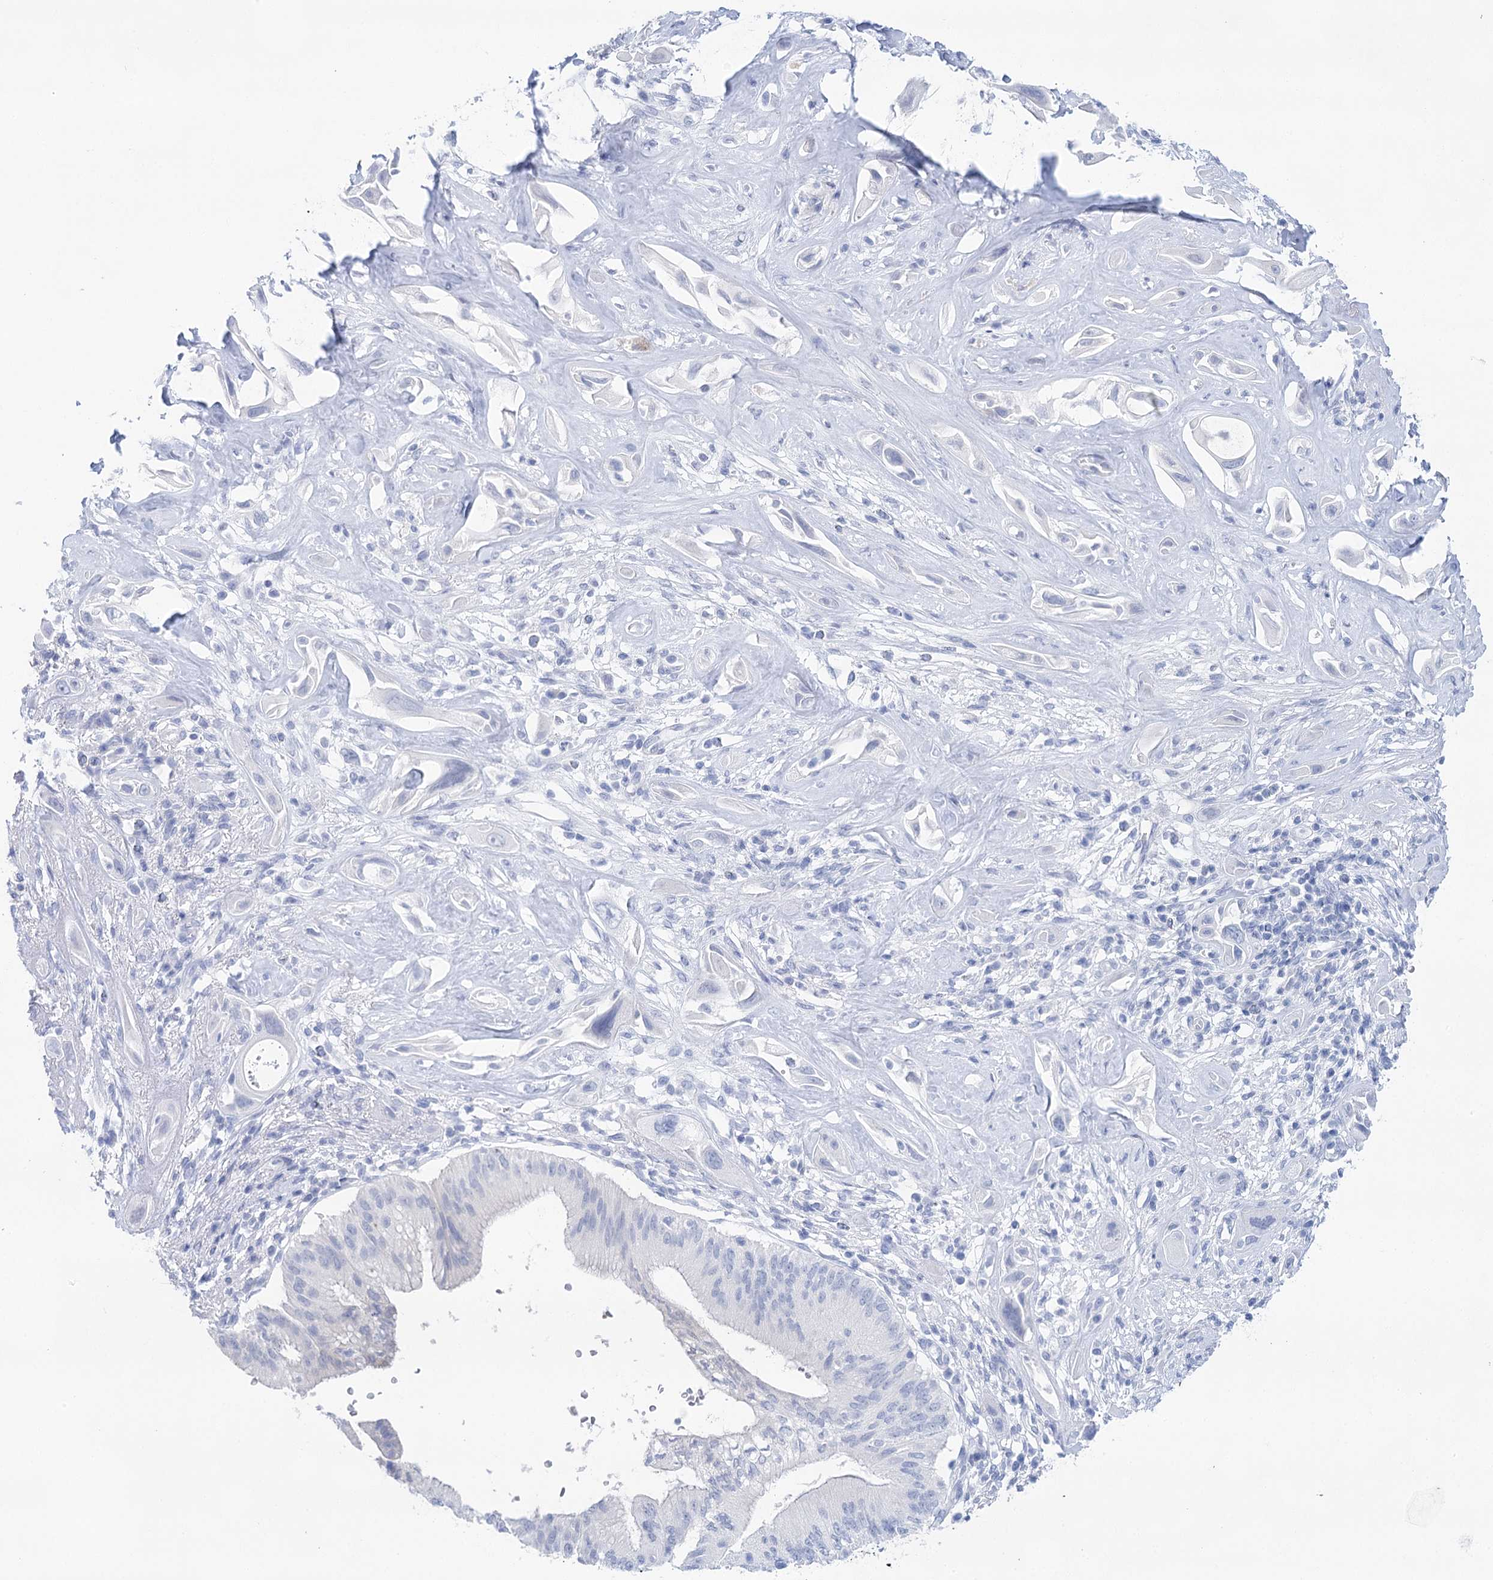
{"staining": {"intensity": "negative", "quantity": "none", "location": "none"}, "tissue": "pancreatic cancer", "cell_type": "Tumor cells", "image_type": "cancer", "snomed": [{"axis": "morphology", "description": "Adenocarcinoma, NOS"}, {"axis": "topography", "description": "Pancreas"}], "caption": "This is a image of immunohistochemistry (IHC) staining of adenocarcinoma (pancreatic), which shows no staining in tumor cells.", "gene": "LALBA", "patient": {"sex": "male", "age": 68}}